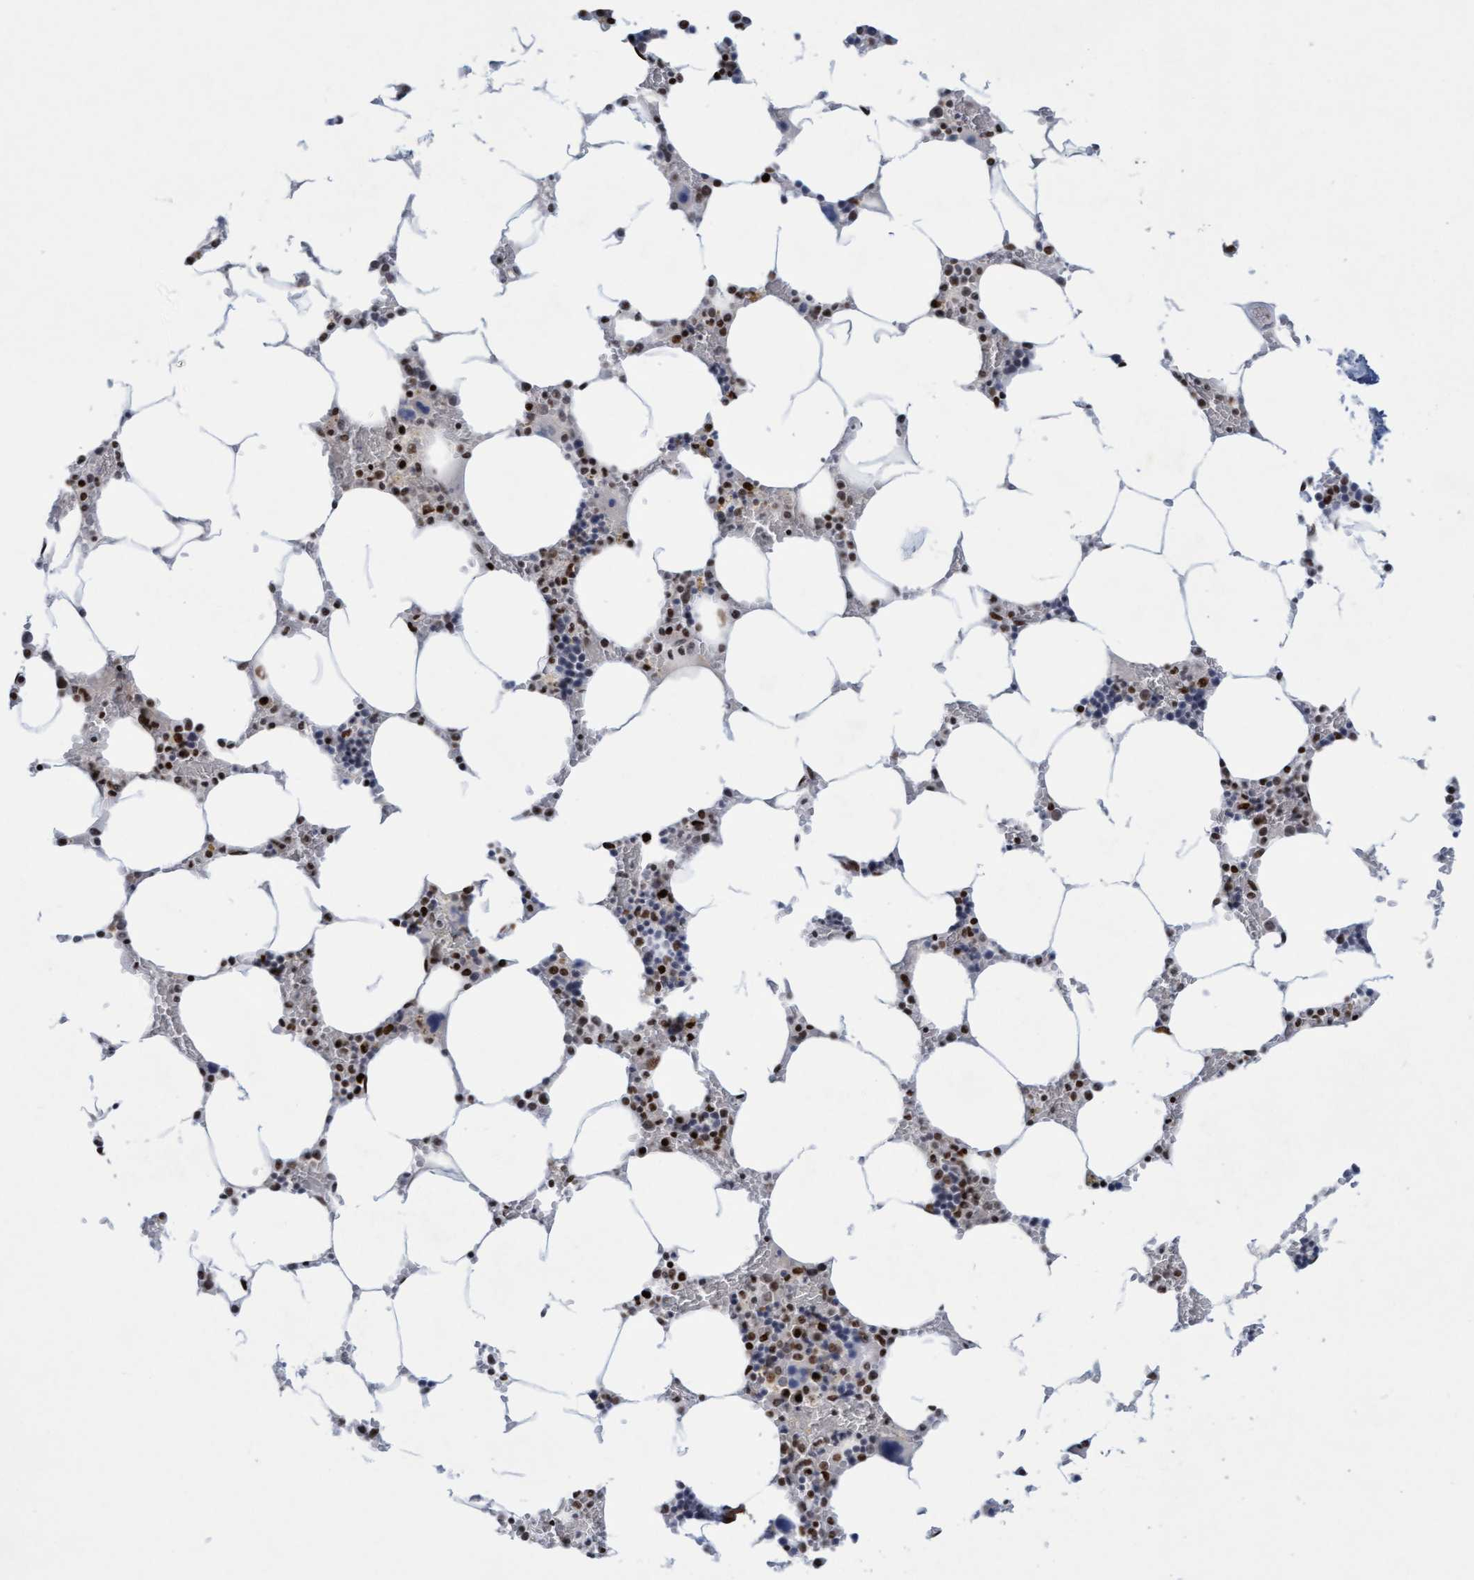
{"staining": {"intensity": "moderate", "quantity": "25%-75%", "location": "nuclear"}, "tissue": "bone marrow", "cell_type": "Hematopoietic cells", "image_type": "normal", "snomed": [{"axis": "morphology", "description": "Normal tissue, NOS"}, {"axis": "topography", "description": "Bone marrow"}], "caption": "High-power microscopy captured an immunohistochemistry histopathology image of benign bone marrow, revealing moderate nuclear staining in approximately 25%-75% of hematopoietic cells.", "gene": "GLRX2", "patient": {"sex": "male", "age": 70}}